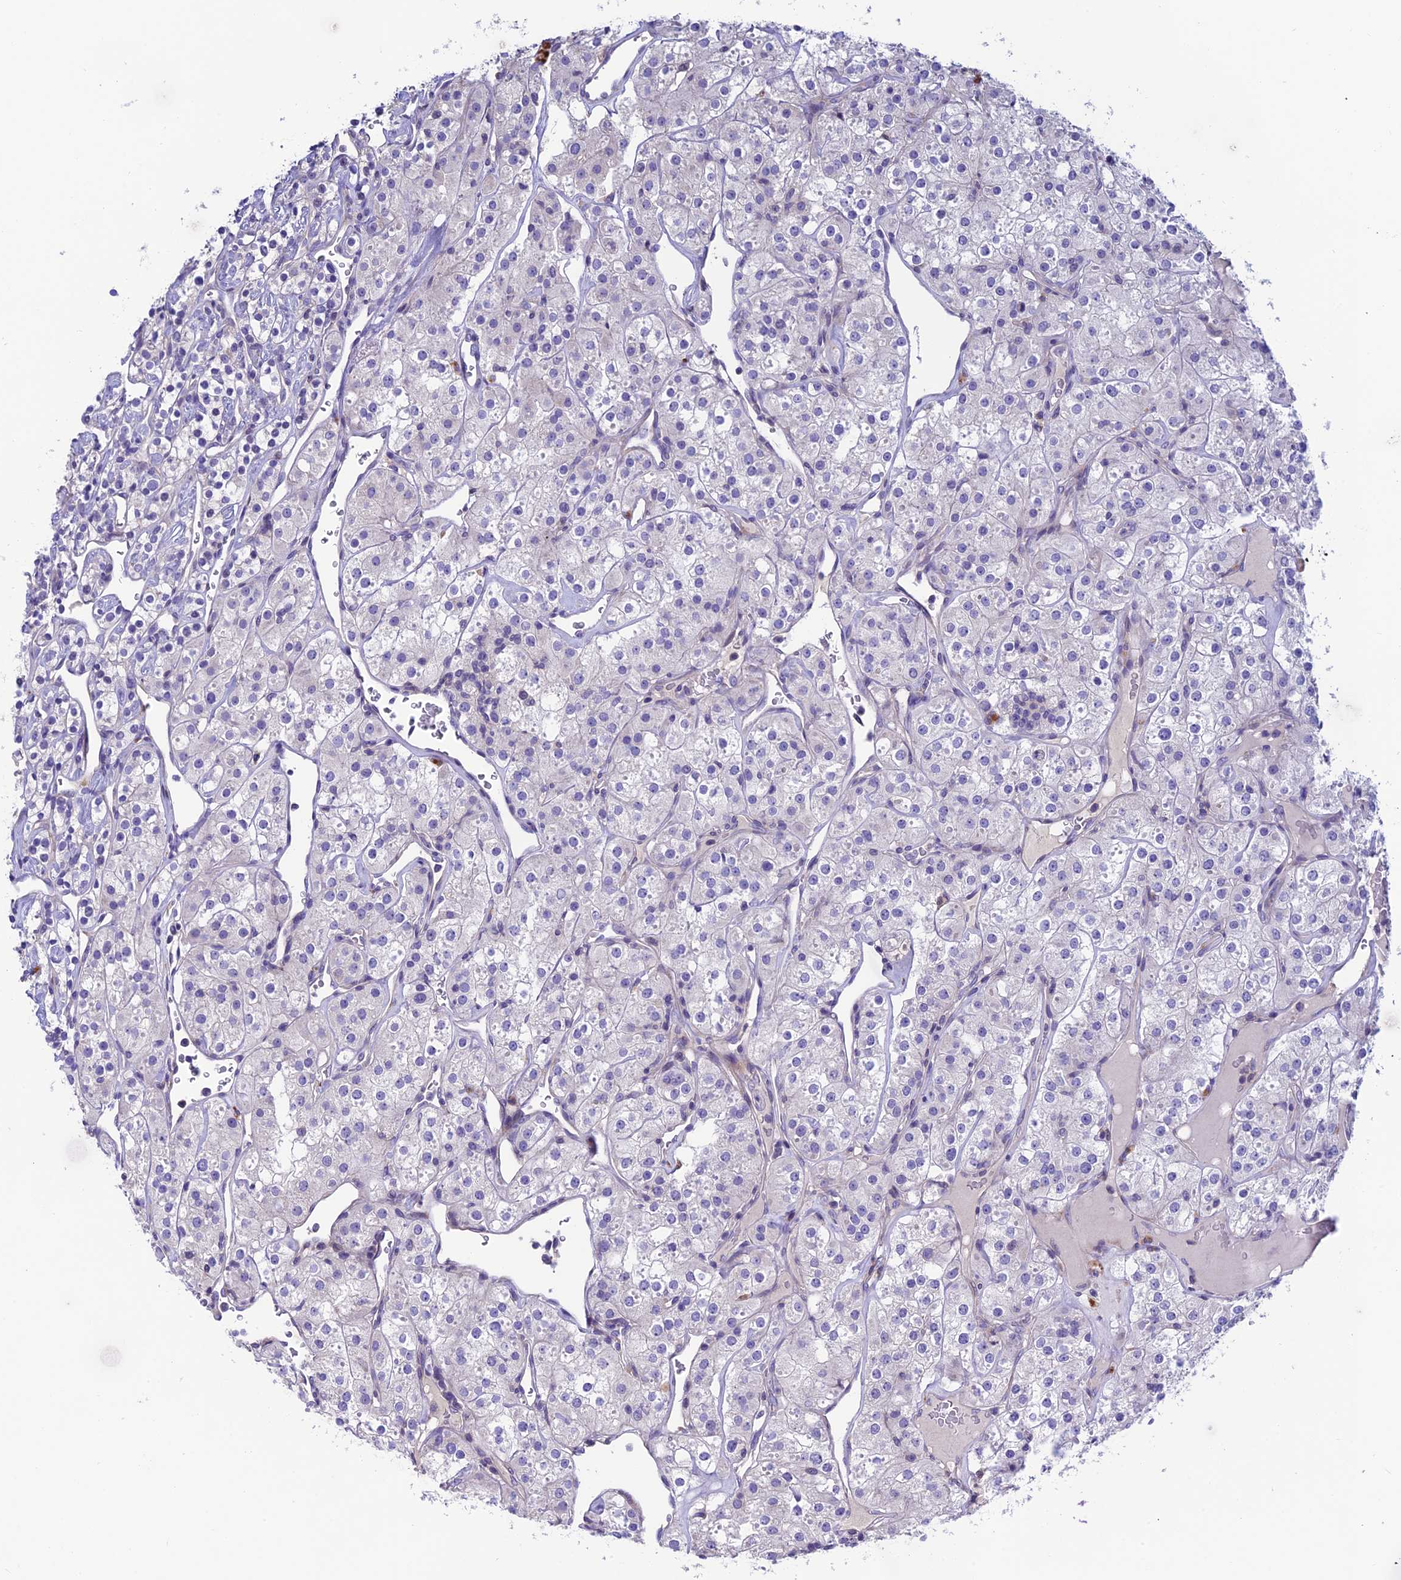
{"staining": {"intensity": "negative", "quantity": "none", "location": "none"}, "tissue": "renal cancer", "cell_type": "Tumor cells", "image_type": "cancer", "snomed": [{"axis": "morphology", "description": "Adenocarcinoma, NOS"}, {"axis": "topography", "description": "Kidney"}], "caption": "IHC of human renal cancer (adenocarcinoma) displays no expression in tumor cells.", "gene": "FAM178B", "patient": {"sex": "male", "age": 77}}